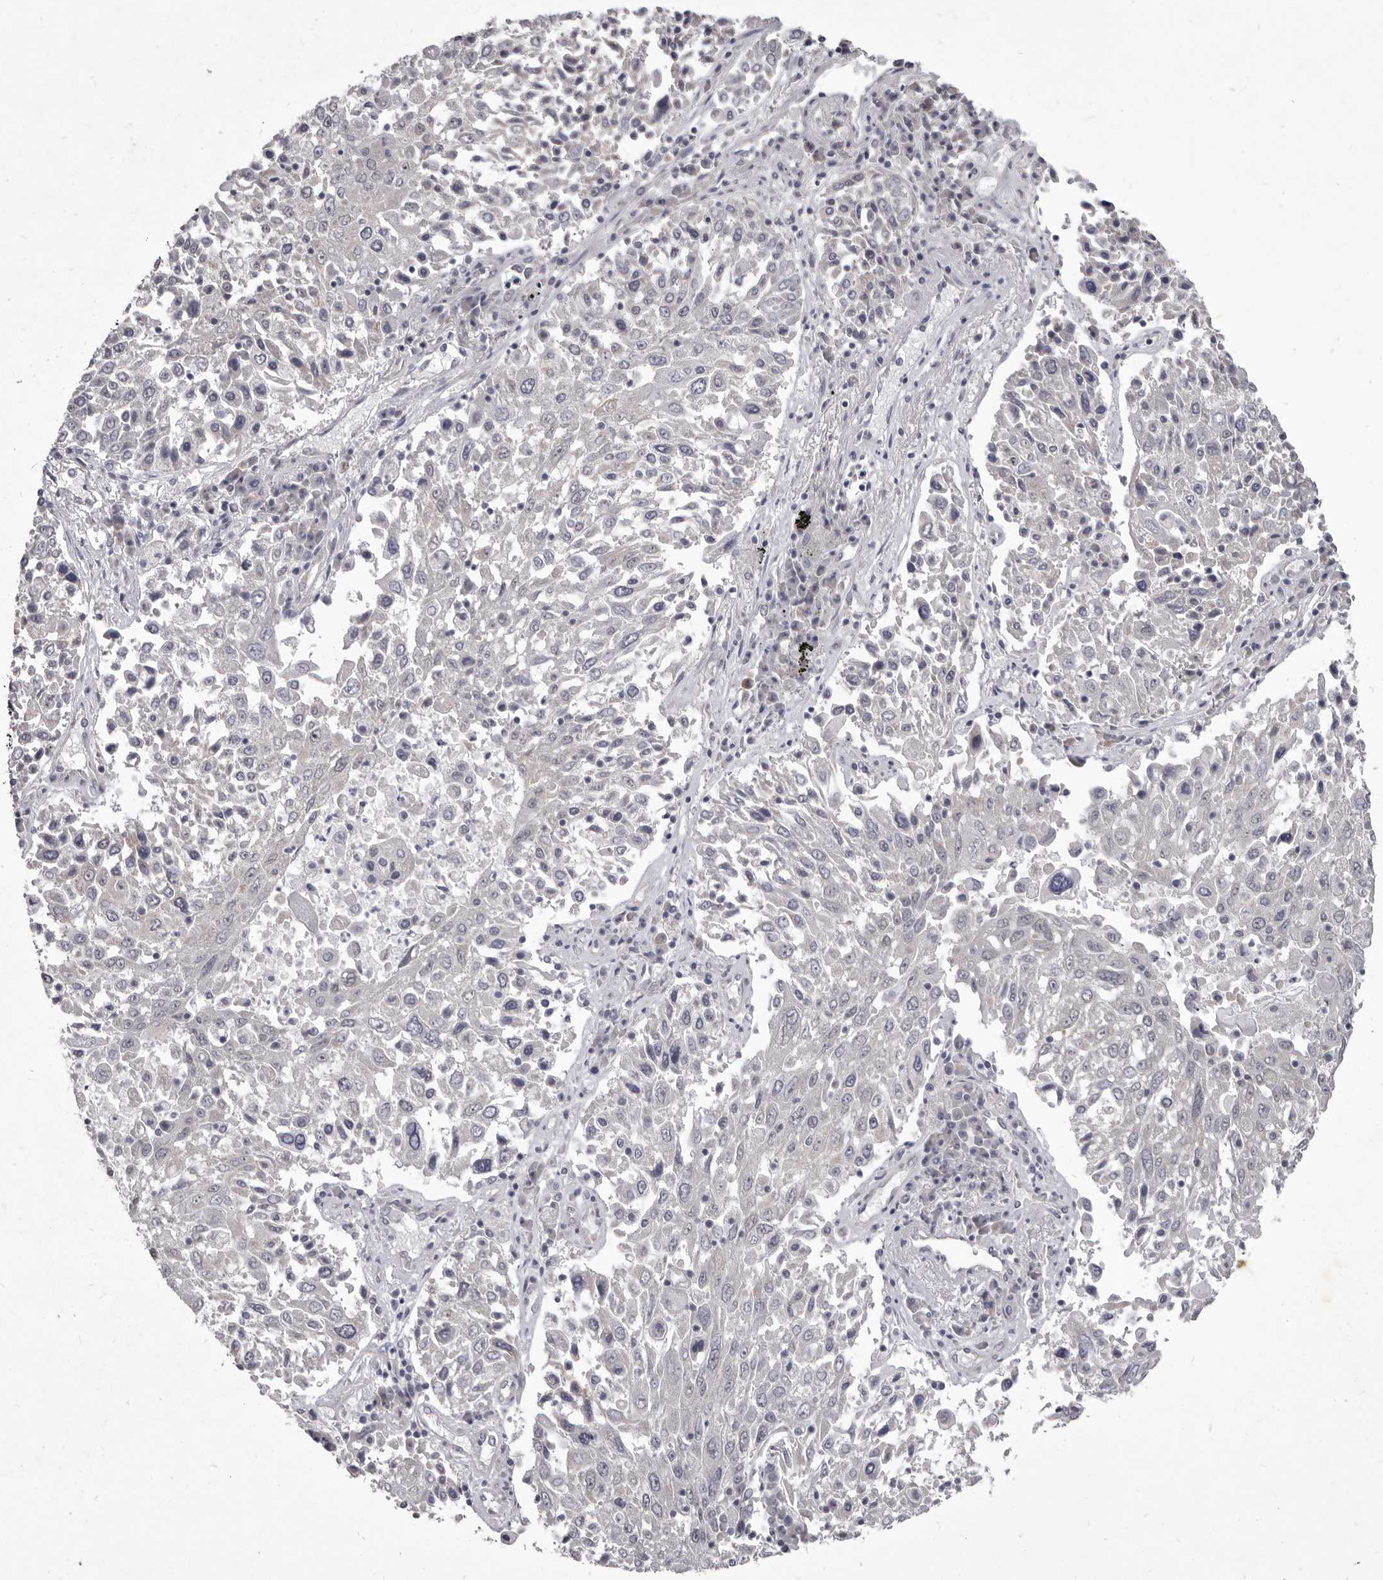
{"staining": {"intensity": "negative", "quantity": "none", "location": "none"}, "tissue": "lung cancer", "cell_type": "Tumor cells", "image_type": "cancer", "snomed": [{"axis": "morphology", "description": "Squamous cell carcinoma, NOS"}, {"axis": "topography", "description": "Lung"}], "caption": "Lung cancer was stained to show a protein in brown. There is no significant expression in tumor cells.", "gene": "GSK3B", "patient": {"sex": "male", "age": 65}}